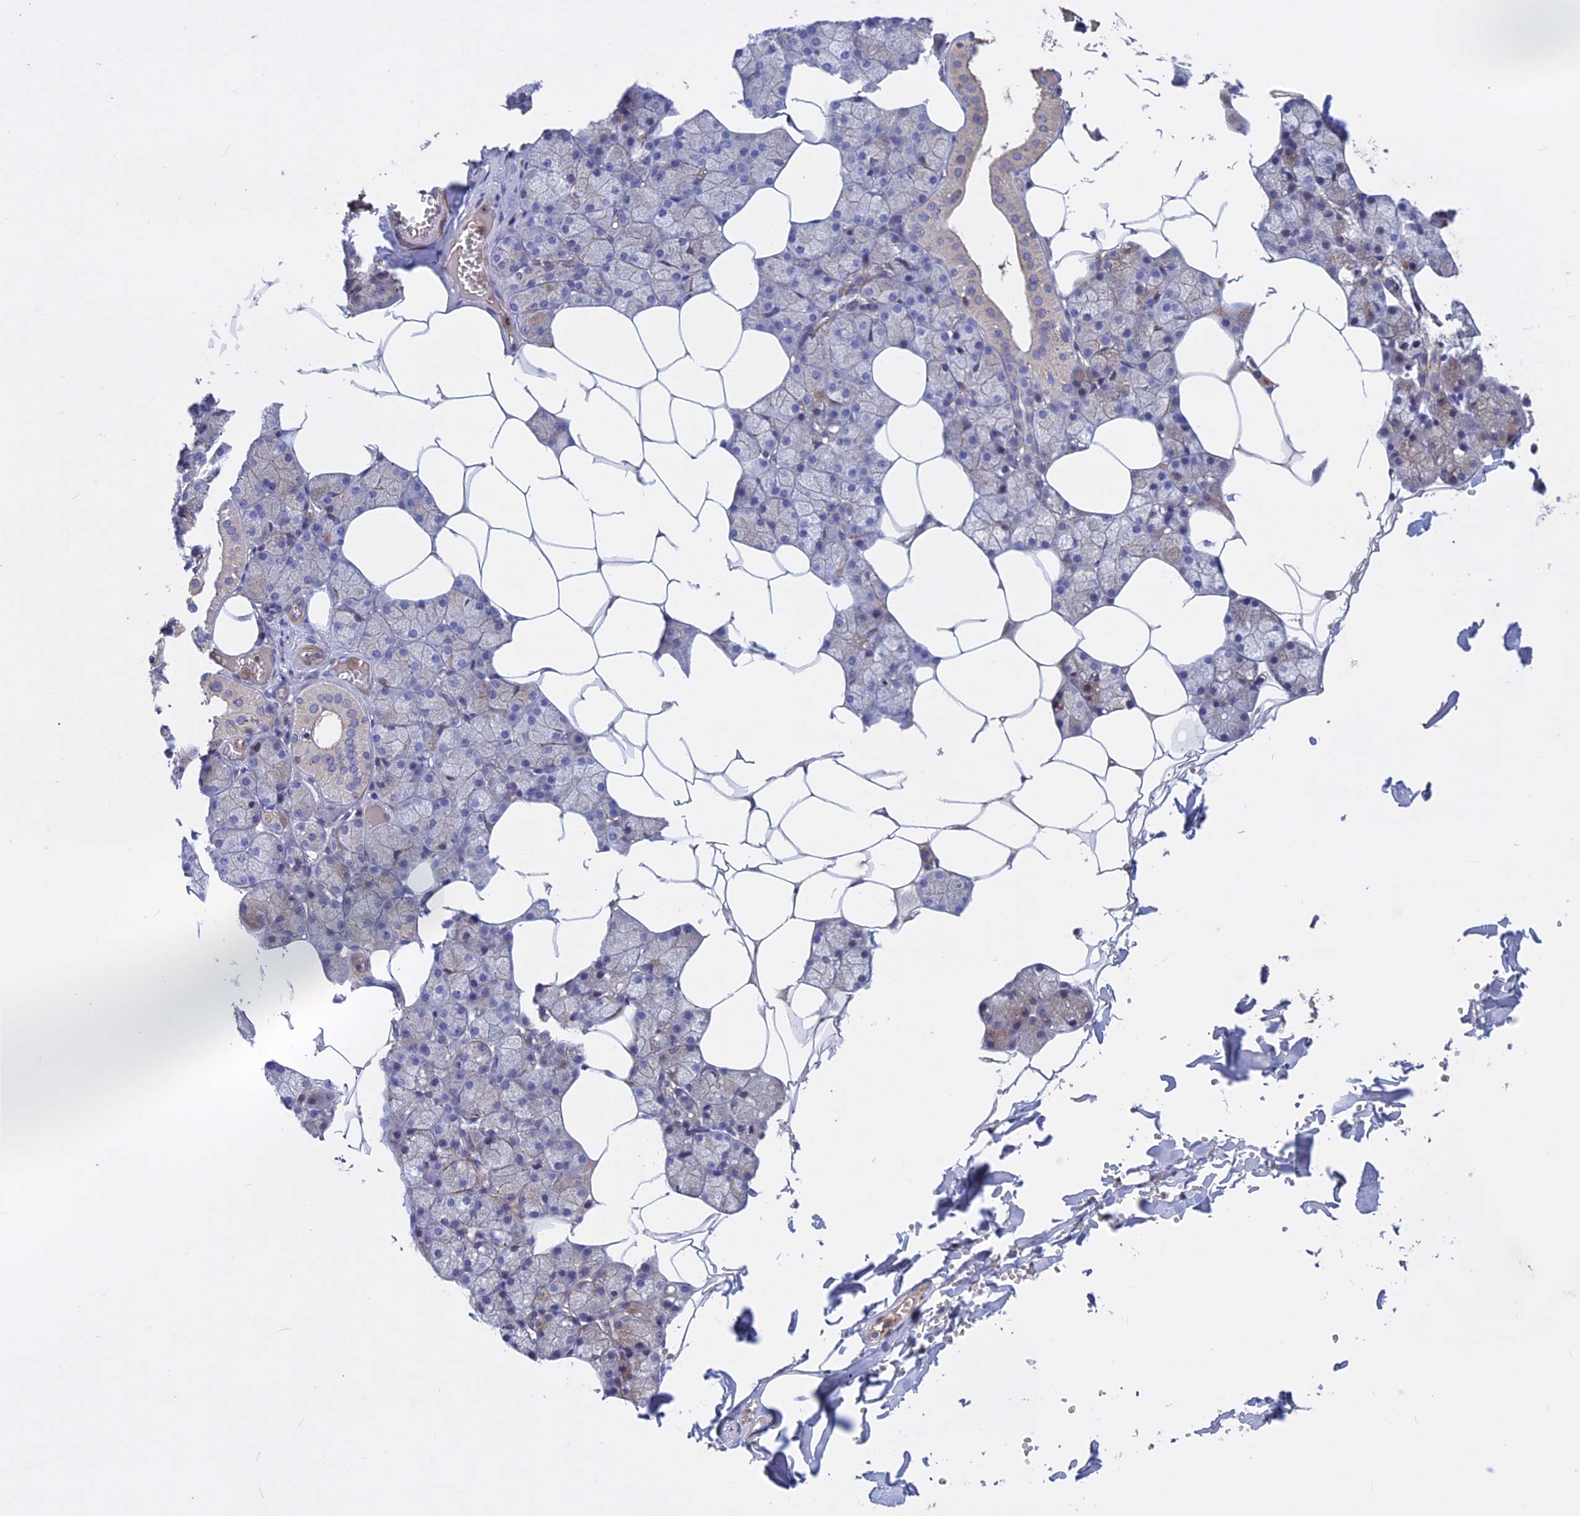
{"staining": {"intensity": "moderate", "quantity": "25%-75%", "location": "cytoplasmic/membranous"}, "tissue": "salivary gland", "cell_type": "Glandular cells", "image_type": "normal", "snomed": [{"axis": "morphology", "description": "Normal tissue, NOS"}, {"axis": "topography", "description": "Salivary gland"}], "caption": "A micrograph showing moderate cytoplasmic/membranous expression in approximately 25%-75% of glandular cells in normal salivary gland, as visualized by brown immunohistochemical staining.", "gene": "LYPD5", "patient": {"sex": "male", "age": 62}}